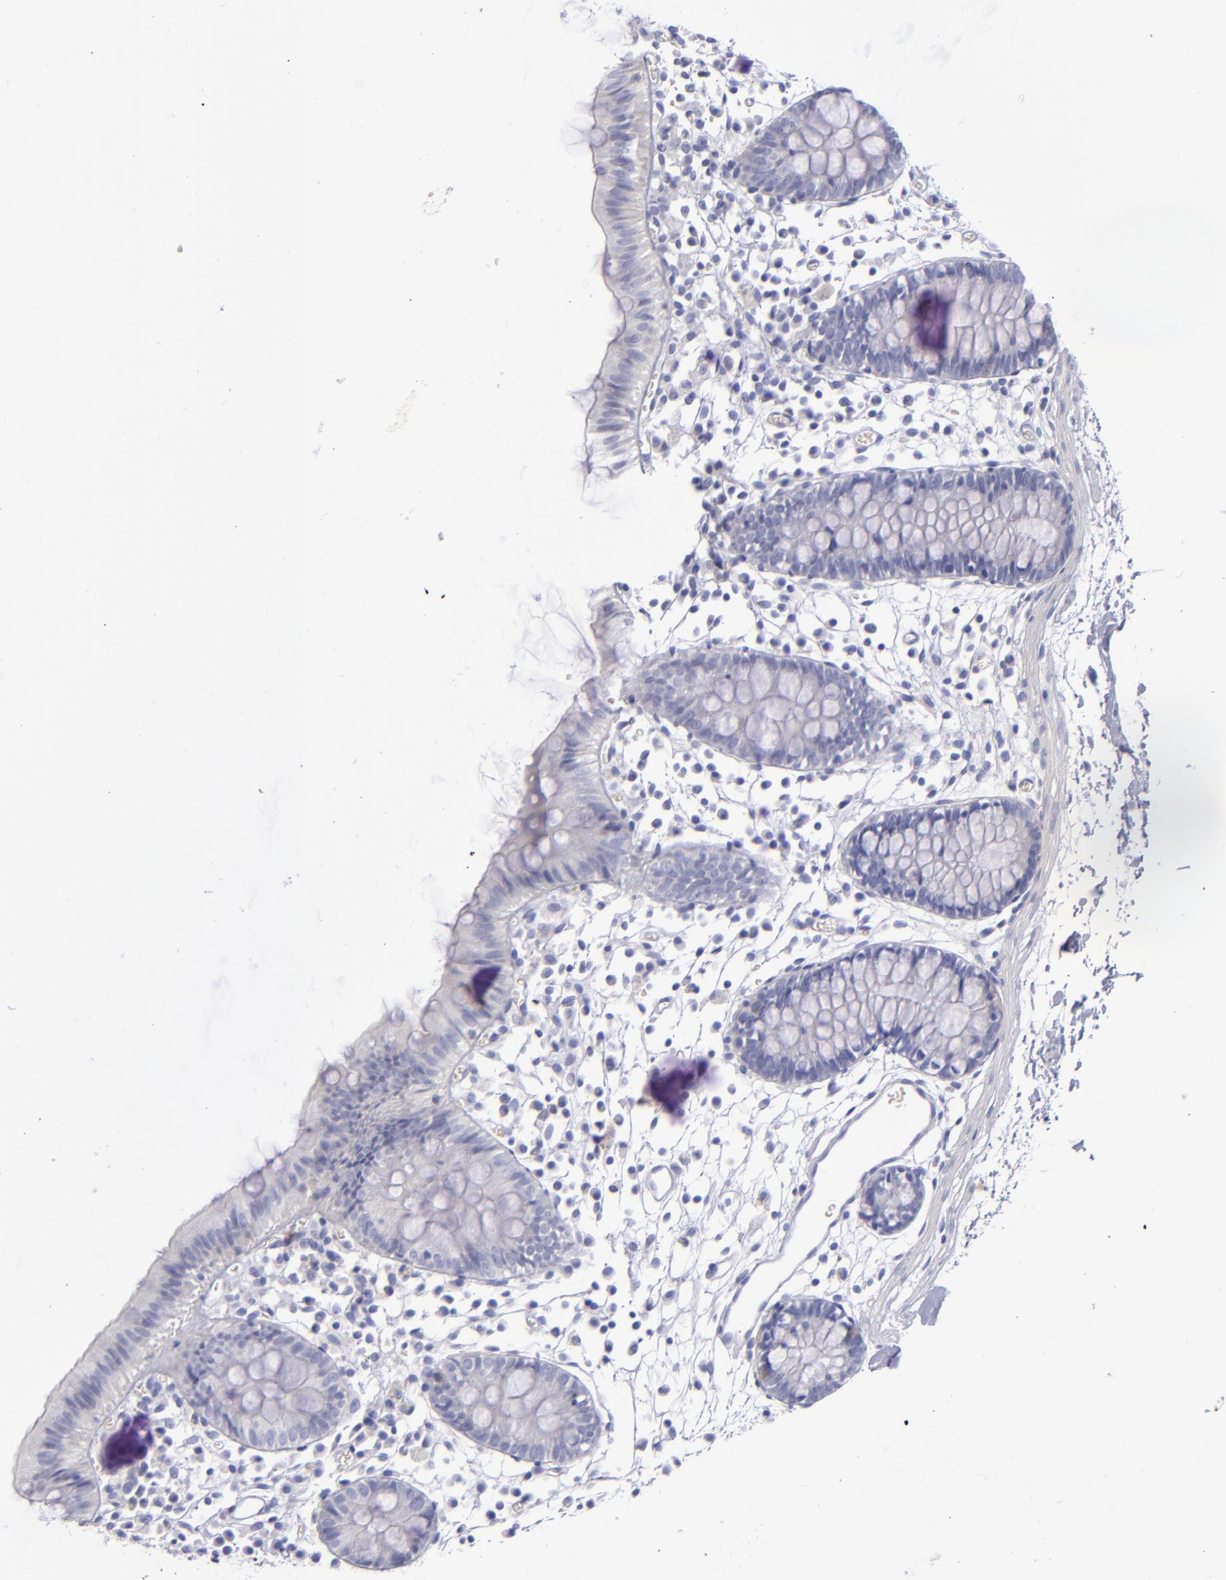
{"staining": {"intensity": "negative", "quantity": "none", "location": "none"}, "tissue": "colon", "cell_type": "Endothelial cells", "image_type": "normal", "snomed": [{"axis": "morphology", "description": "Normal tissue, NOS"}, {"axis": "topography", "description": "Colon"}], "caption": "DAB (3,3'-diaminobenzidine) immunohistochemical staining of normal human colon demonstrates no significant staining in endothelial cells.", "gene": "CD22", "patient": {"sex": "male", "age": 14}}